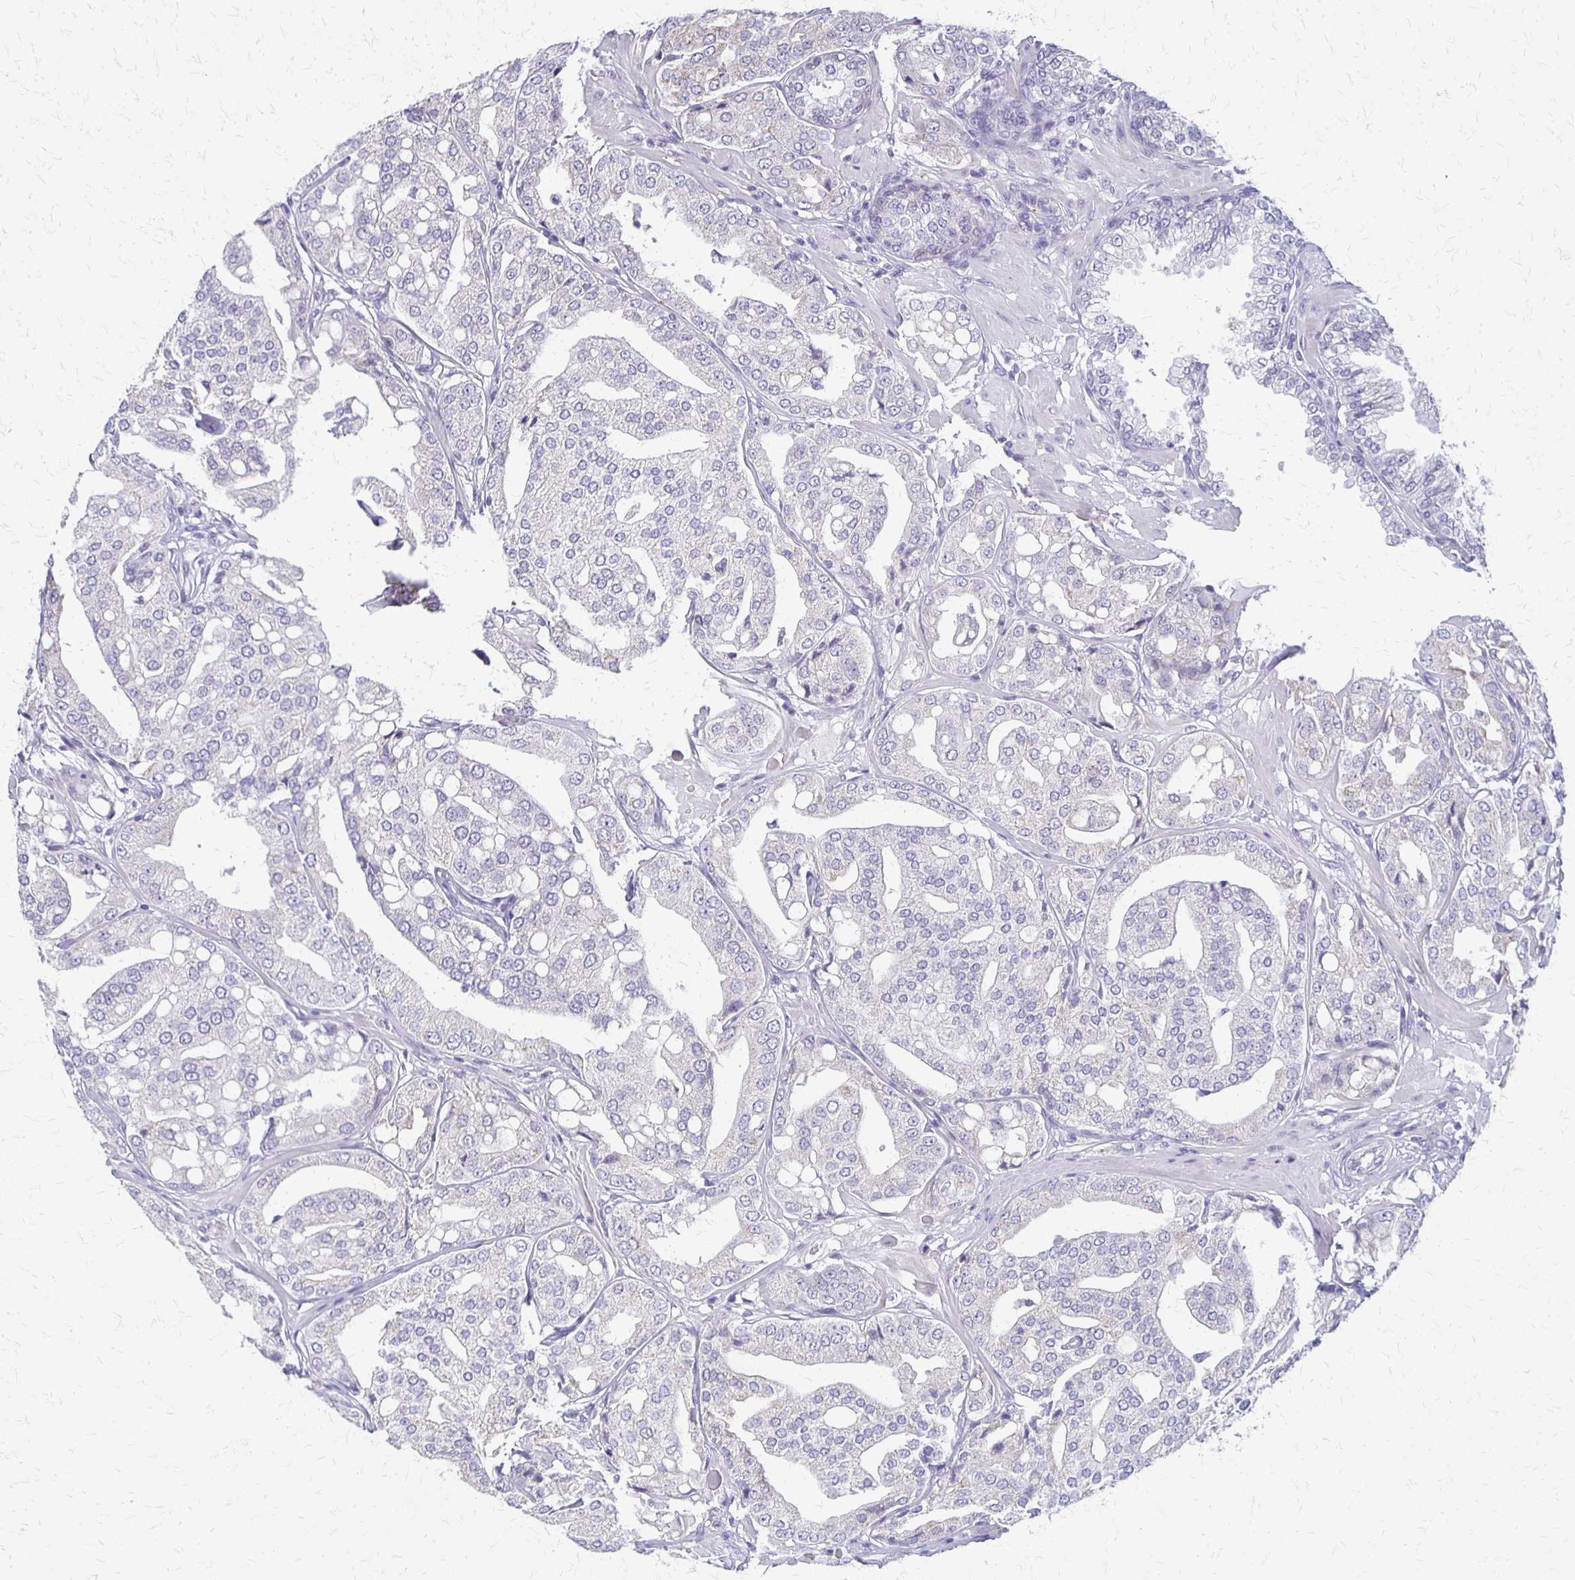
{"staining": {"intensity": "negative", "quantity": "none", "location": "none"}, "tissue": "renal cancer", "cell_type": "Tumor cells", "image_type": "cancer", "snomed": [{"axis": "morphology", "description": "Adenocarcinoma, NOS"}, {"axis": "topography", "description": "Urinary bladder"}], "caption": "There is no significant expression in tumor cells of renal cancer. (Stains: DAB (3,3'-diaminobenzidine) immunohistochemistry (IHC) with hematoxylin counter stain, Microscopy: brightfield microscopy at high magnification).", "gene": "RHOC", "patient": {"sex": "male", "age": 61}}